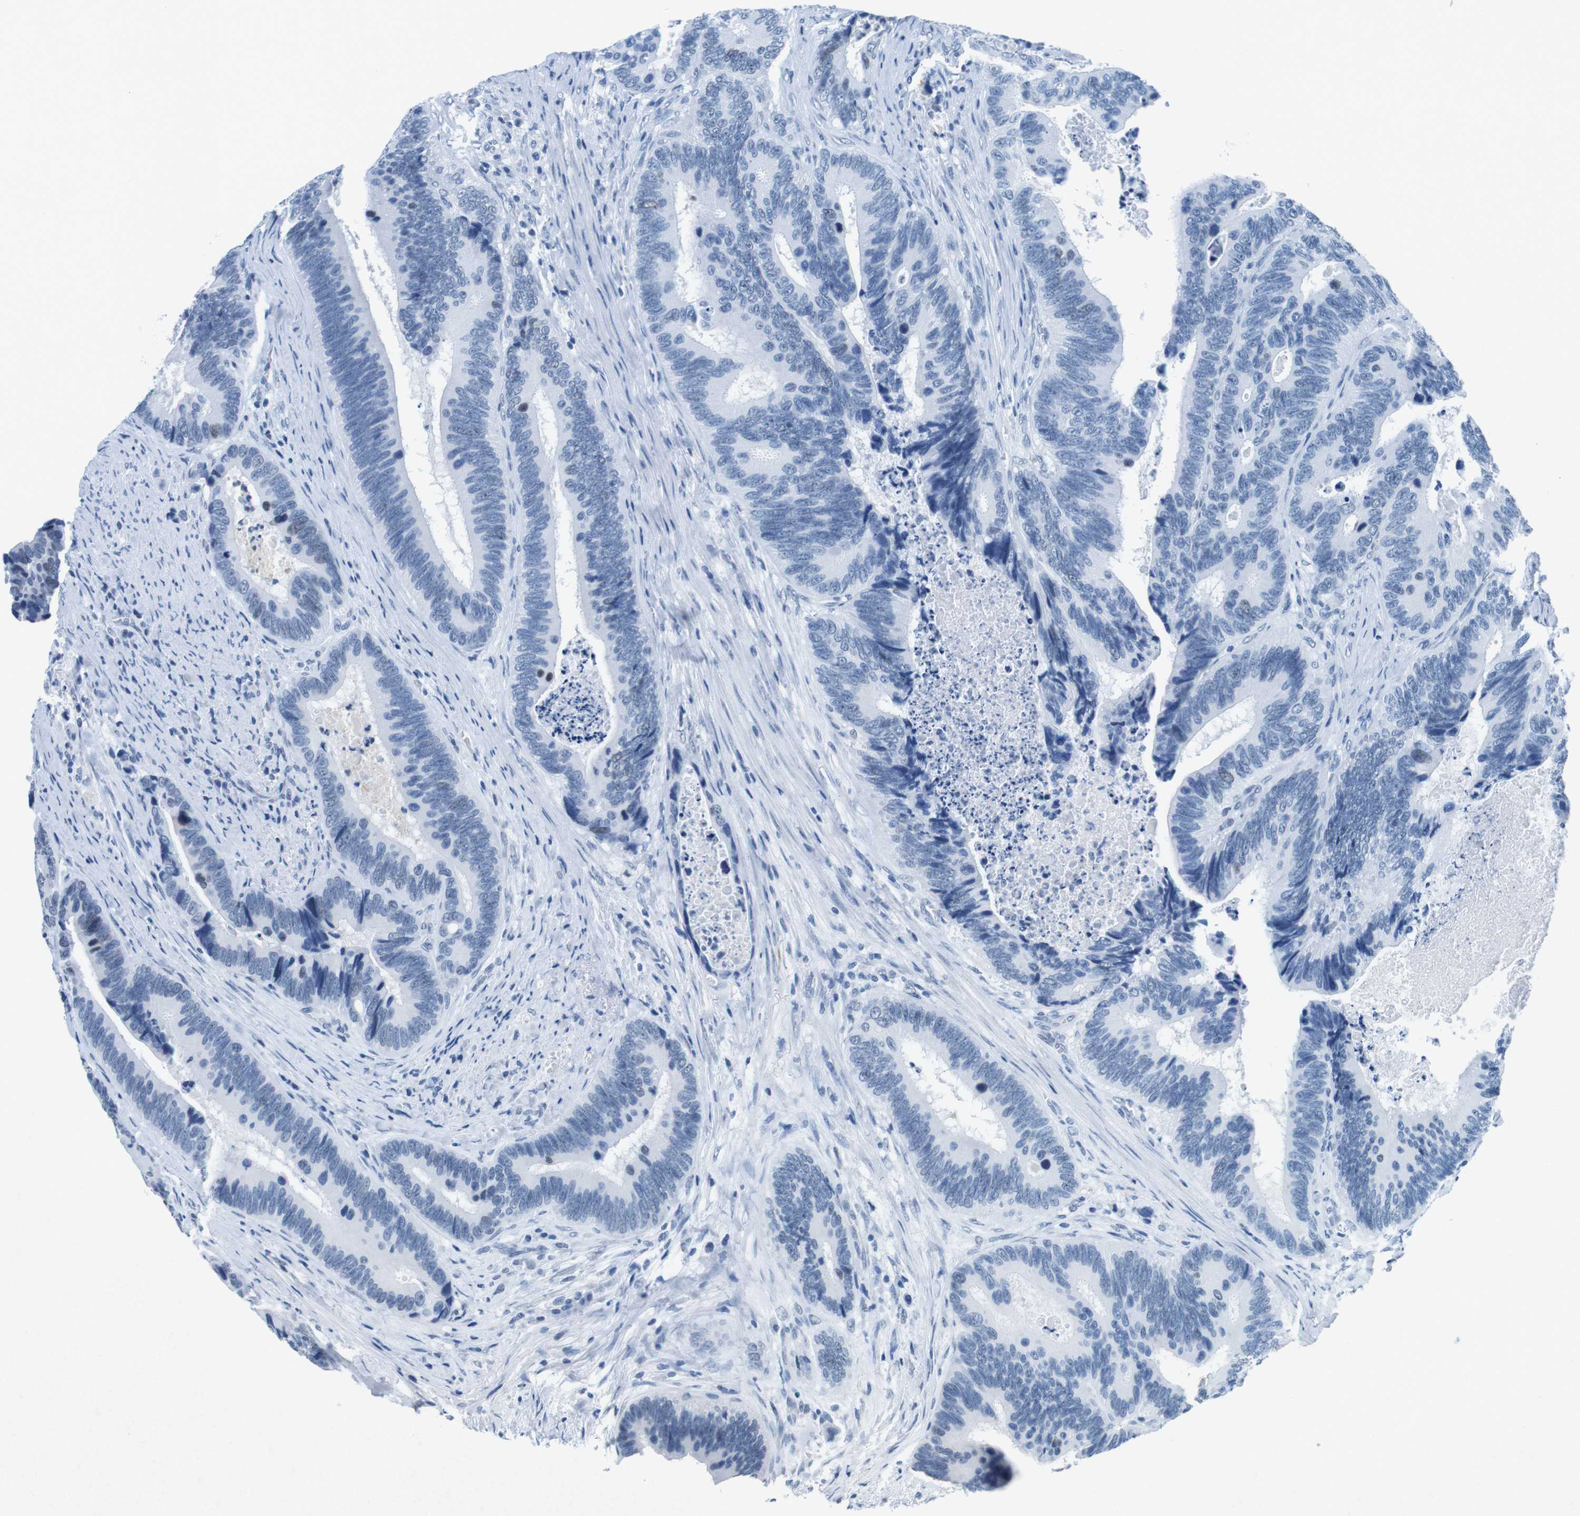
{"staining": {"intensity": "negative", "quantity": "none", "location": "none"}, "tissue": "colorectal cancer", "cell_type": "Tumor cells", "image_type": "cancer", "snomed": [{"axis": "morphology", "description": "Inflammation, NOS"}, {"axis": "morphology", "description": "Adenocarcinoma, NOS"}, {"axis": "topography", "description": "Colon"}], "caption": "Tumor cells are negative for protein expression in human colorectal adenocarcinoma.", "gene": "CTAG1B", "patient": {"sex": "male", "age": 72}}